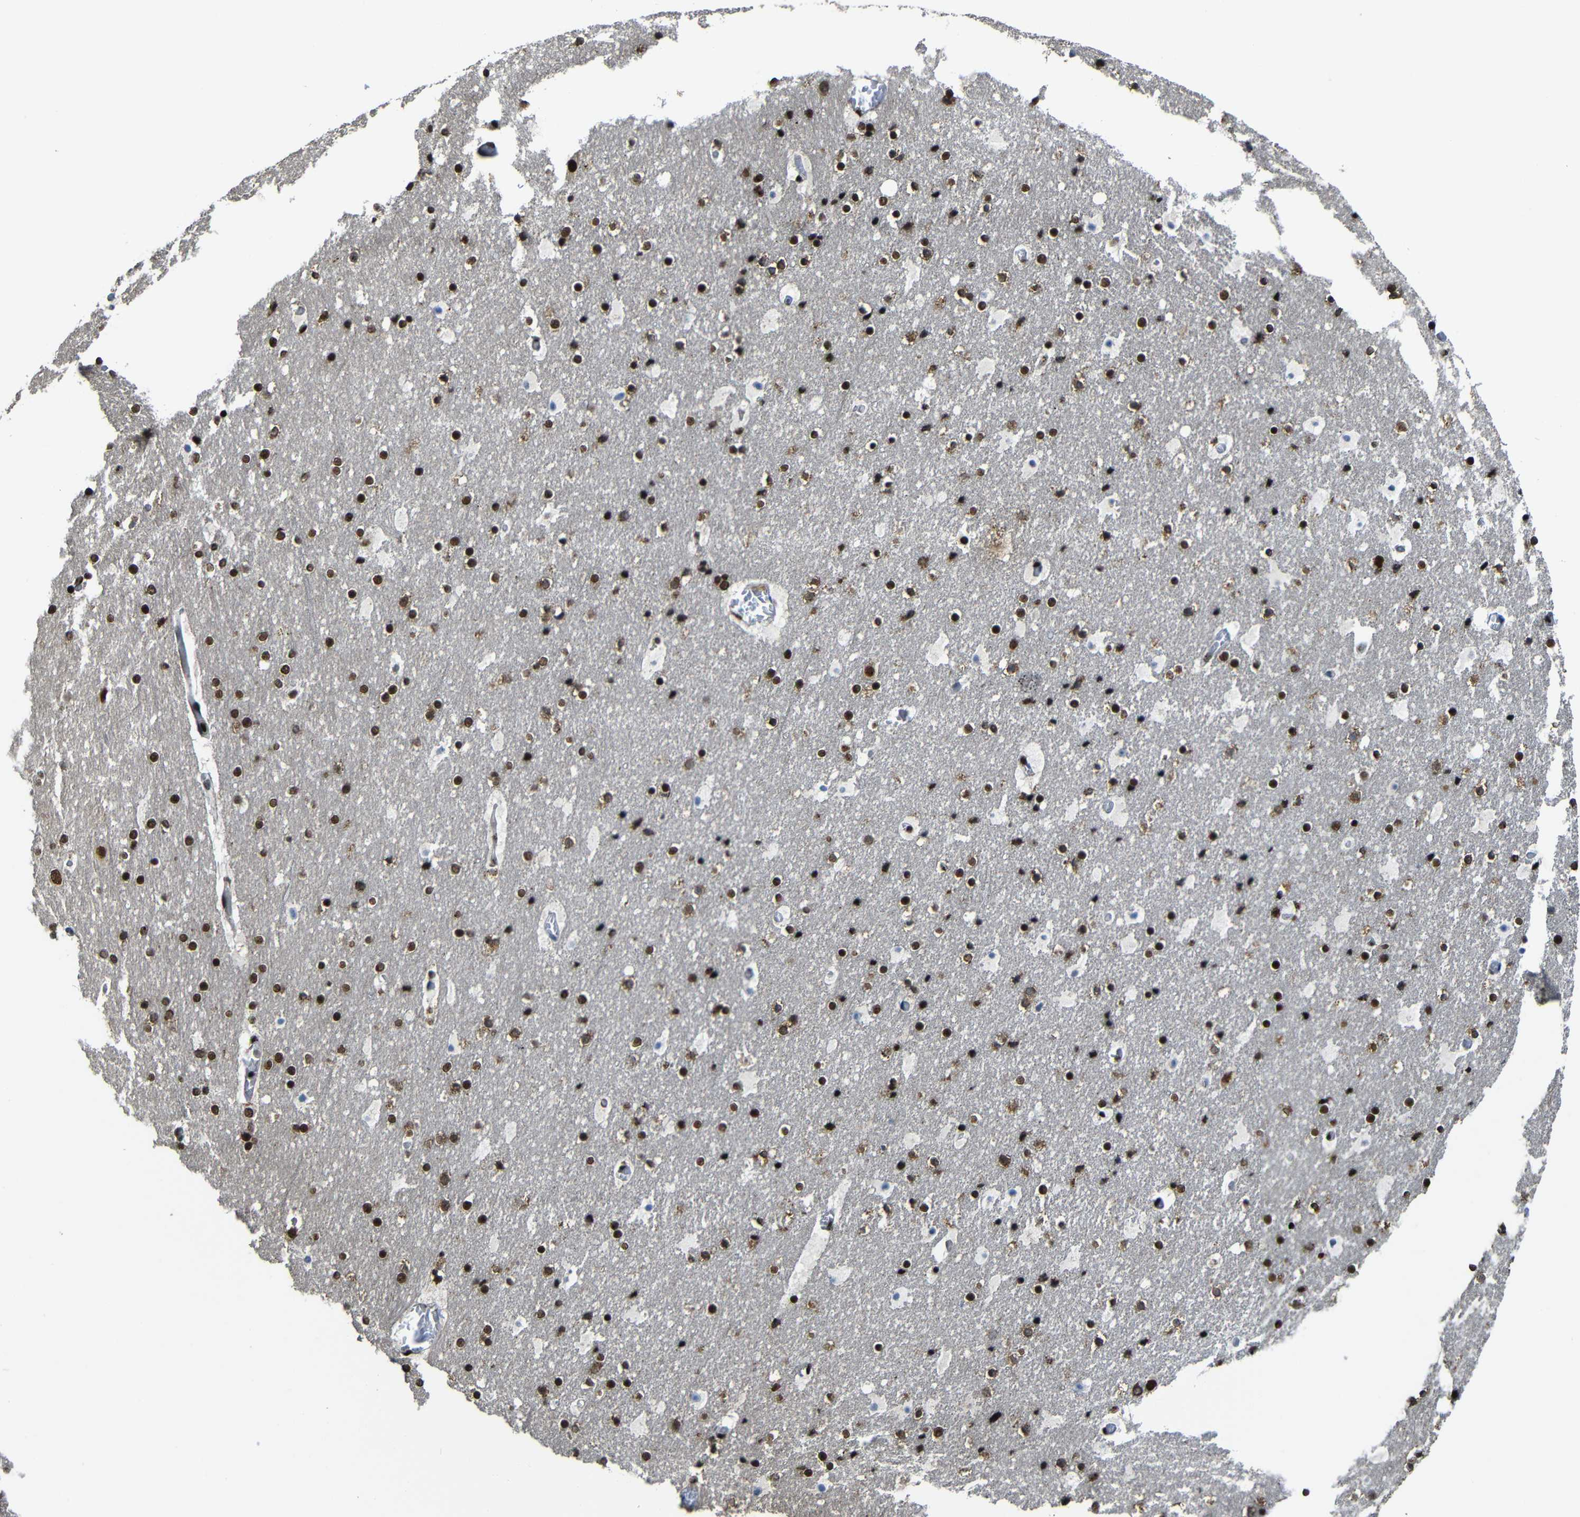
{"staining": {"intensity": "moderate", "quantity": ">75%", "location": "nuclear"}, "tissue": "cerebral cortex", "cell_type": "Endothelial cells", "image_type": "normal", "snomed": [{"axis": "morphology", "description": "Normal tissue, NOS"}, {"axis": "topography", "description": "Cerebral cortex"}], "caption": "Cerebral cortex stained with a brown dye reveals moderate nuclear positive positivity in about >75% of endothelial cells.", "gene": "TCF7L2", "patient": {"sex": "male", "age": 57}}